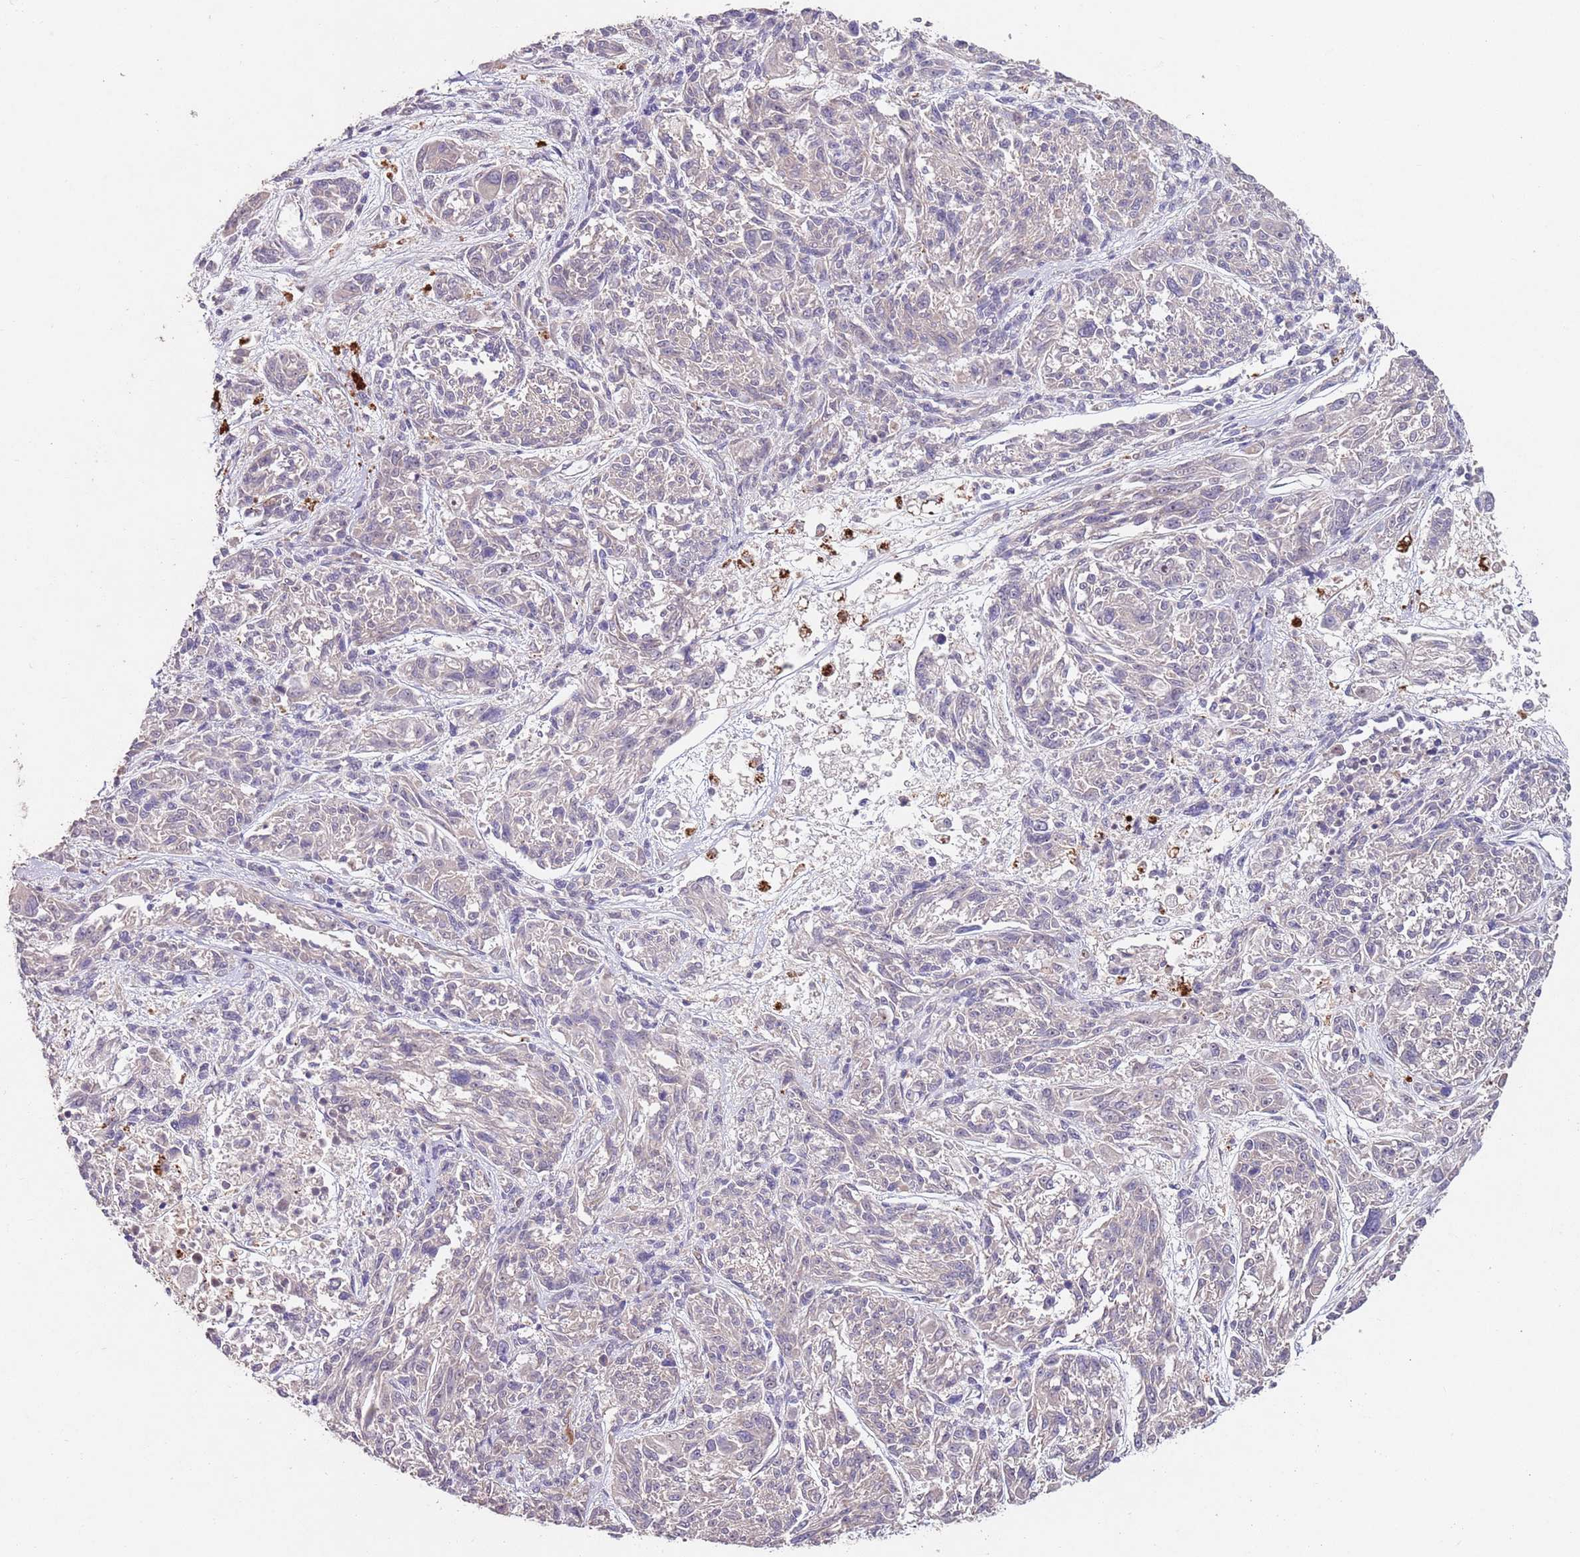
{"staining": {"intensity": "negative", "quantity": "none", "location": "none"}, "tissue": "melanoma", "cell_type": "Tumor cells", "image_type": "cancer", "snomed": [{"axis": "morphology", "description": "Malignant melanoma, NOS"}, {"axis": "topography", "description": "Skin"}], "caption": "Immunohistochemical staining of human malignant melanoma reveals no significant expression in tumor cells.", "gene": "NRDE2", "patient": {"sex": "male", "age": 53}}